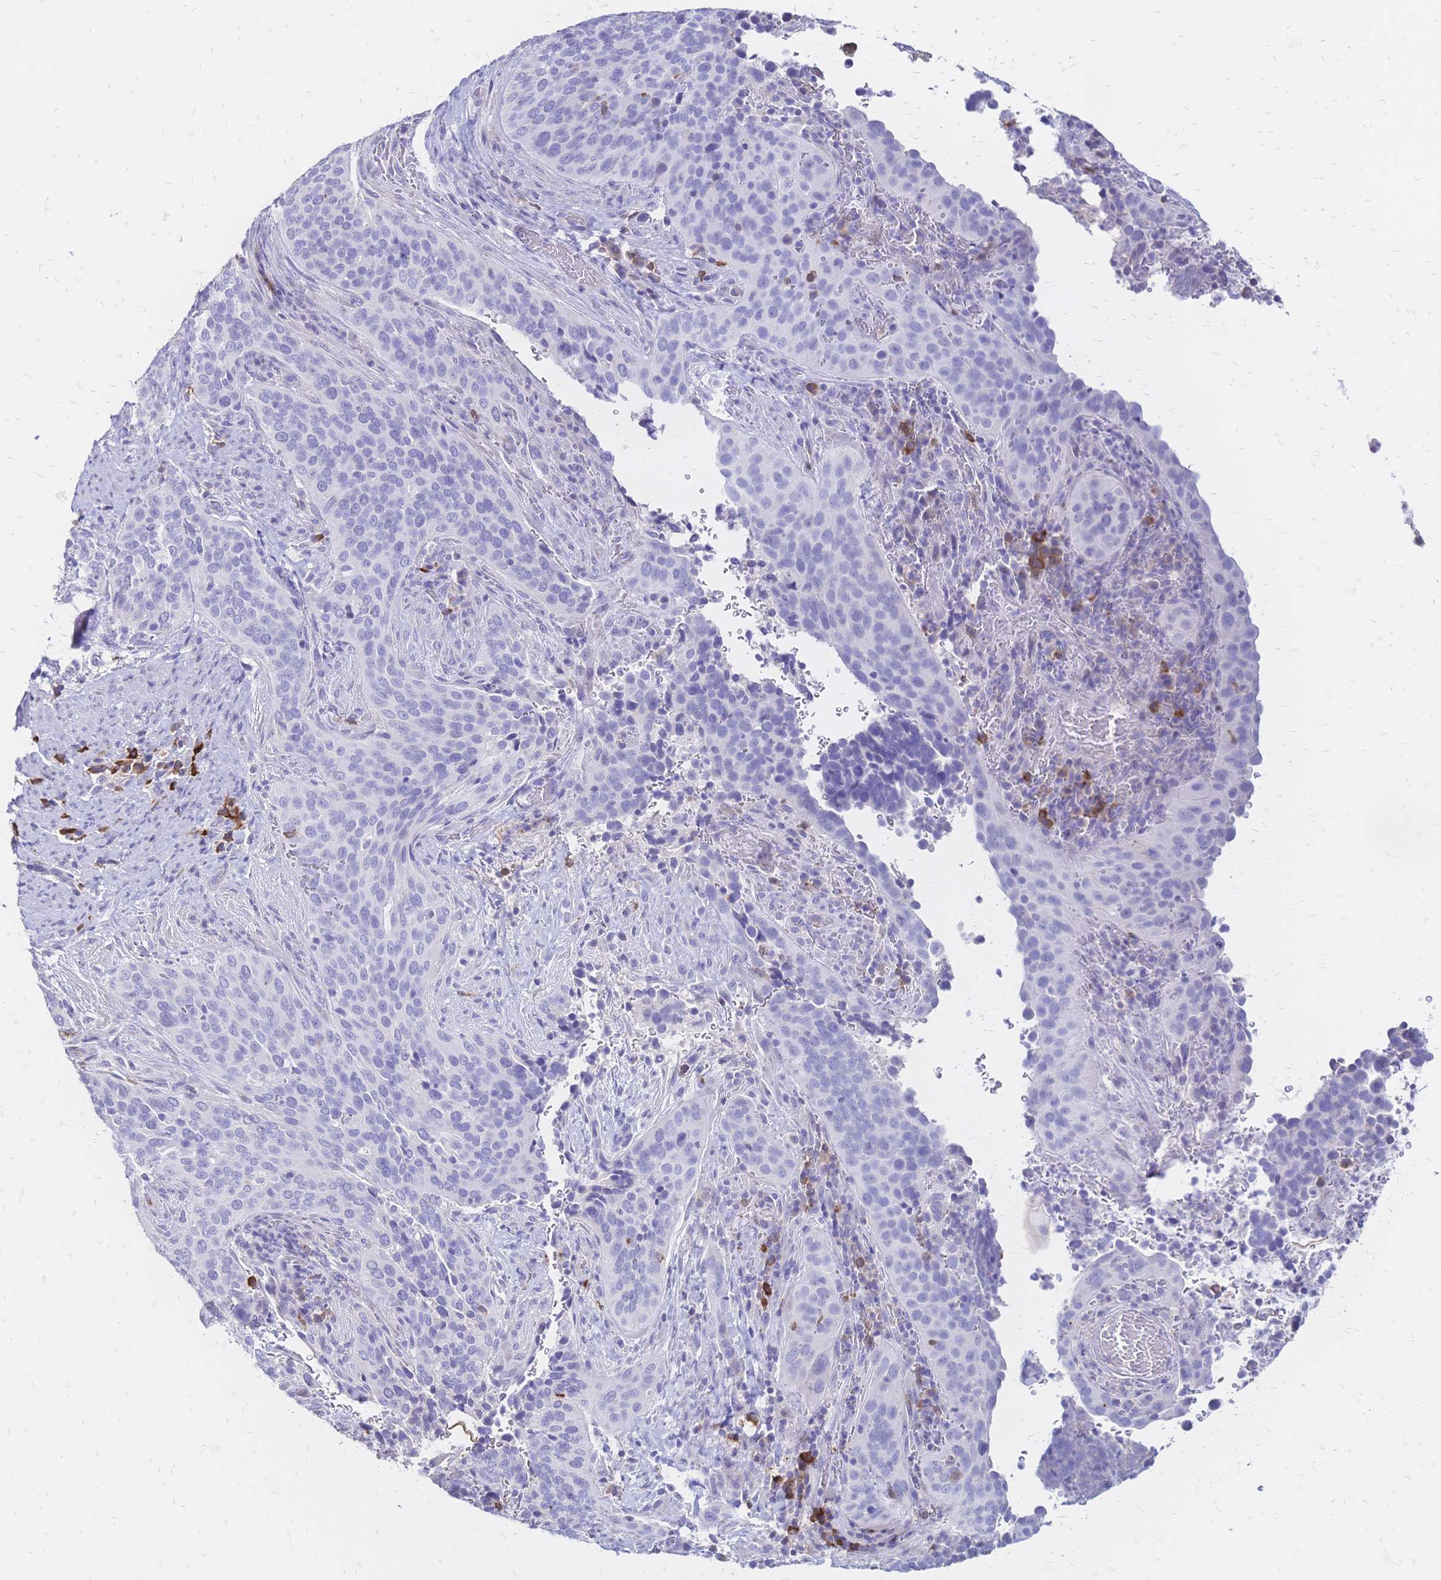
{"staining": {"intensity": "negative", "quantity": "none", "location": "none"}, "tissue": "cervical cancer", "cell_type": "Tumor cells", "image_type": "cancer", "snomed": [{"axis": "morphology", "description": "Squamous cell carcinoma, NOS"}, {"axis": "topography", "description": "Cervix"}], "caption": "Cervical cancer (squamous cell carcinoma) stained for a protein using immunohistochemistry (IHC) exhibits no staining tumor cells.", "gene": "IL2RA", "patient": {"sex": "female", "age": 38}}